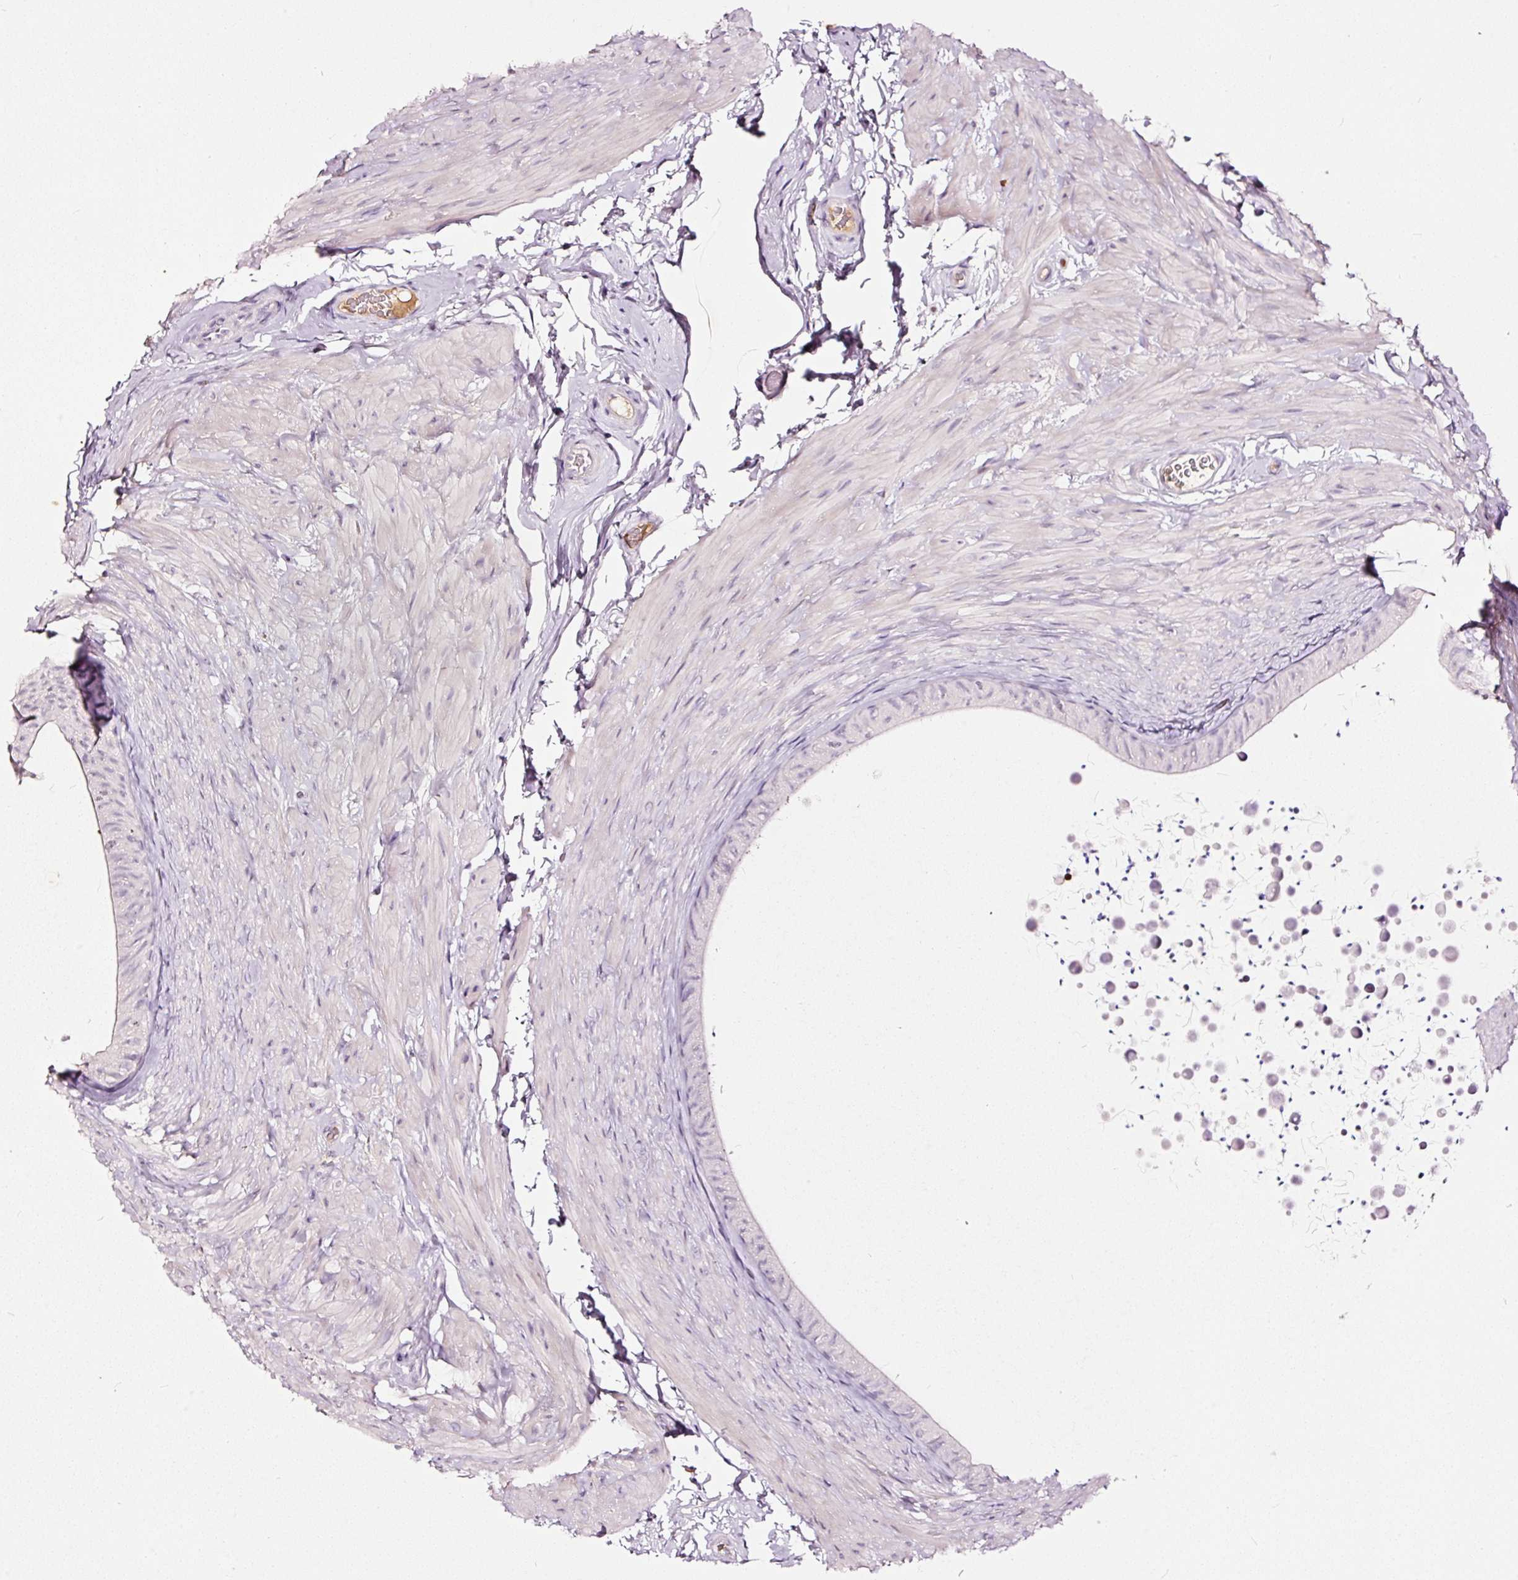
{"staining": {"intensity": "negative", "quantity": "none", "location": "none"}, "tissue": "epididymis", "cell_type": "Glandular cells", "image_type": "normal", "snomed": [{"axis": "morphology", "description": "Normal tissue, NOS"}, {"axis": "topography", "description": "Epididymis, spermatic cord, NOS"}, {"axis": "topography", "description": "Epididymis"}], "caption": "DAB (3,3'-diaminobenzidine) immunohistochemical staining of benign human epididymis shows no significant staining in glandular cells.", "gene": "LAMP3", "patient": {"sex": "male", "age": 31}}